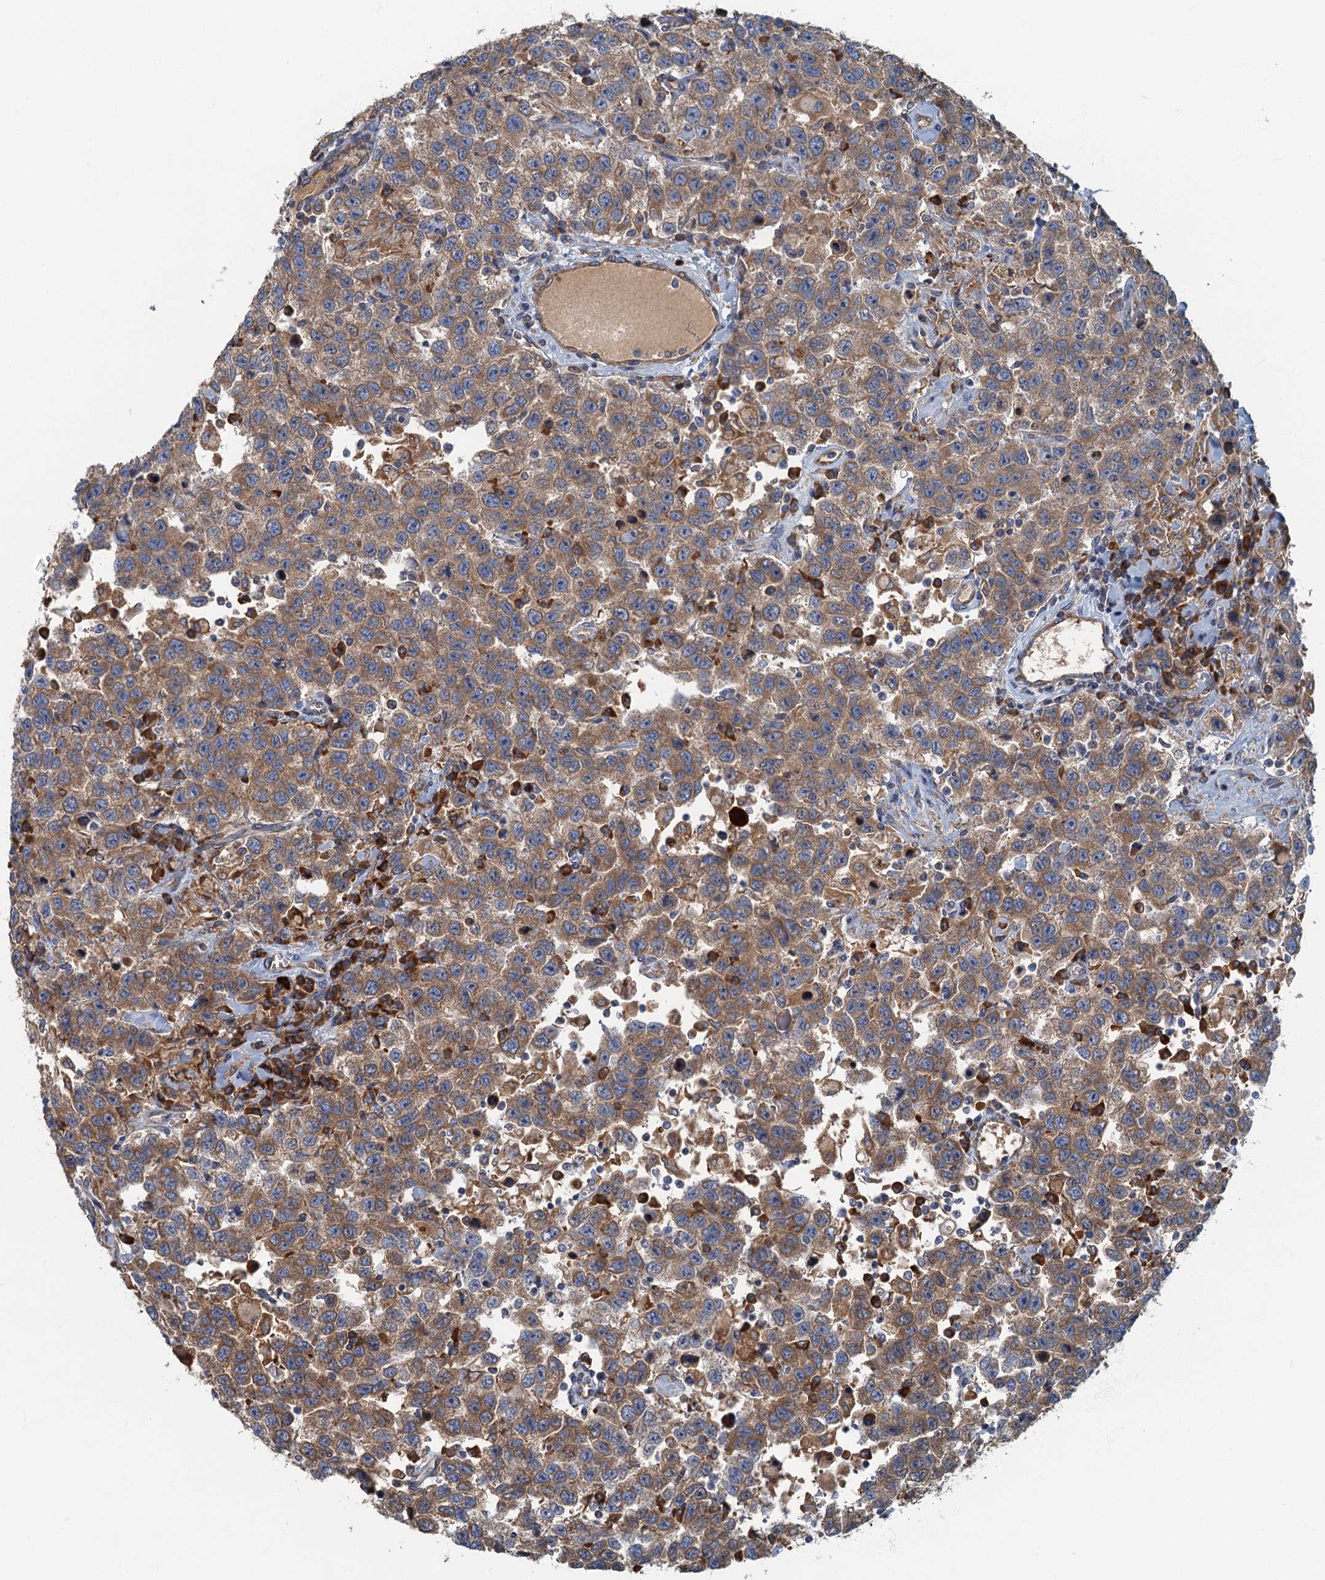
{"staining": {"intensity": "moderate", "quantity": ">75%", "location": "cytoplasmic/membranous"}, "tissue": "testis cancer", "cell_type": "Tumor cells", "image_type": "cancer", "snomed": [{"axis": "morphology", "description": "Seminoma, NOS"}, {"axis": "topography", "description": "Testis"}], "caption": "Testis cancer (seminoma) tissue displays moderate cytoplasmic/membranous positivity in about >75% of tumor cells, visualized by immunohistochemistry. (IHC, brightfield microscopy, high magnification).", "gene": "SPDYC", "patient": {"sex": "male", "age": 41}}